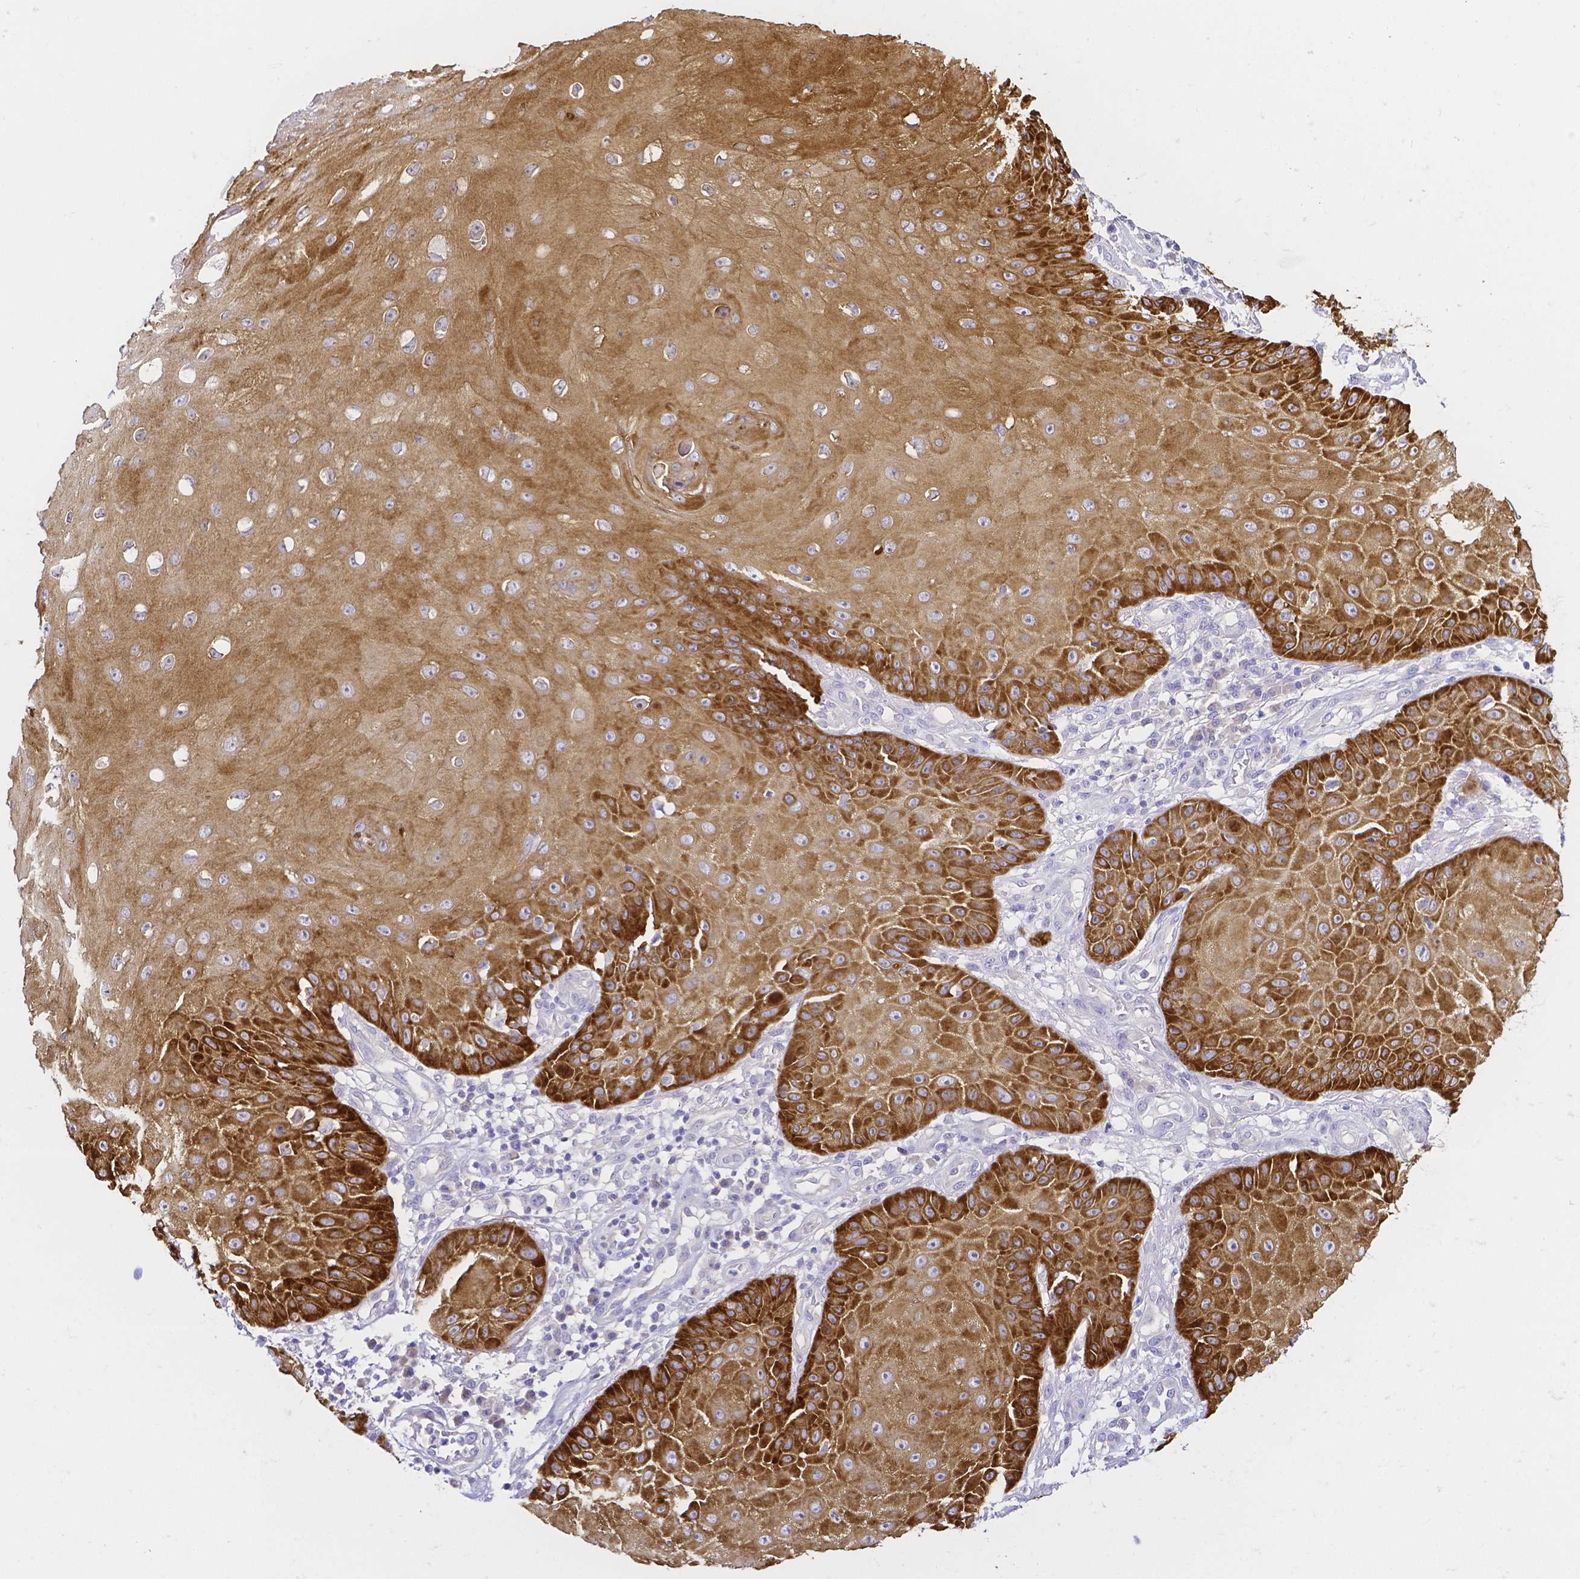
{"staining": {"intensity": "moderate", "quantity": ">75%", "location": "cytoplasmic/membranous"}, "tissue": "skin cancer", "cell_type": "Tumor cells", "image_type": "cancer", "snomed": [{"axis": "morphology", "description": "Squamous cell carcinoma, NOS"}, {"axis": "topography", "description": "Skin"}], "caption": "Skin squamous cell carcinoma stained with immunohistochemistry reveals moderate cytoplasmic/membranous positivity in approximately >75% of tumor cells.", "gene": "PKP3", "patient": {"sex": "male", "age": 70}}